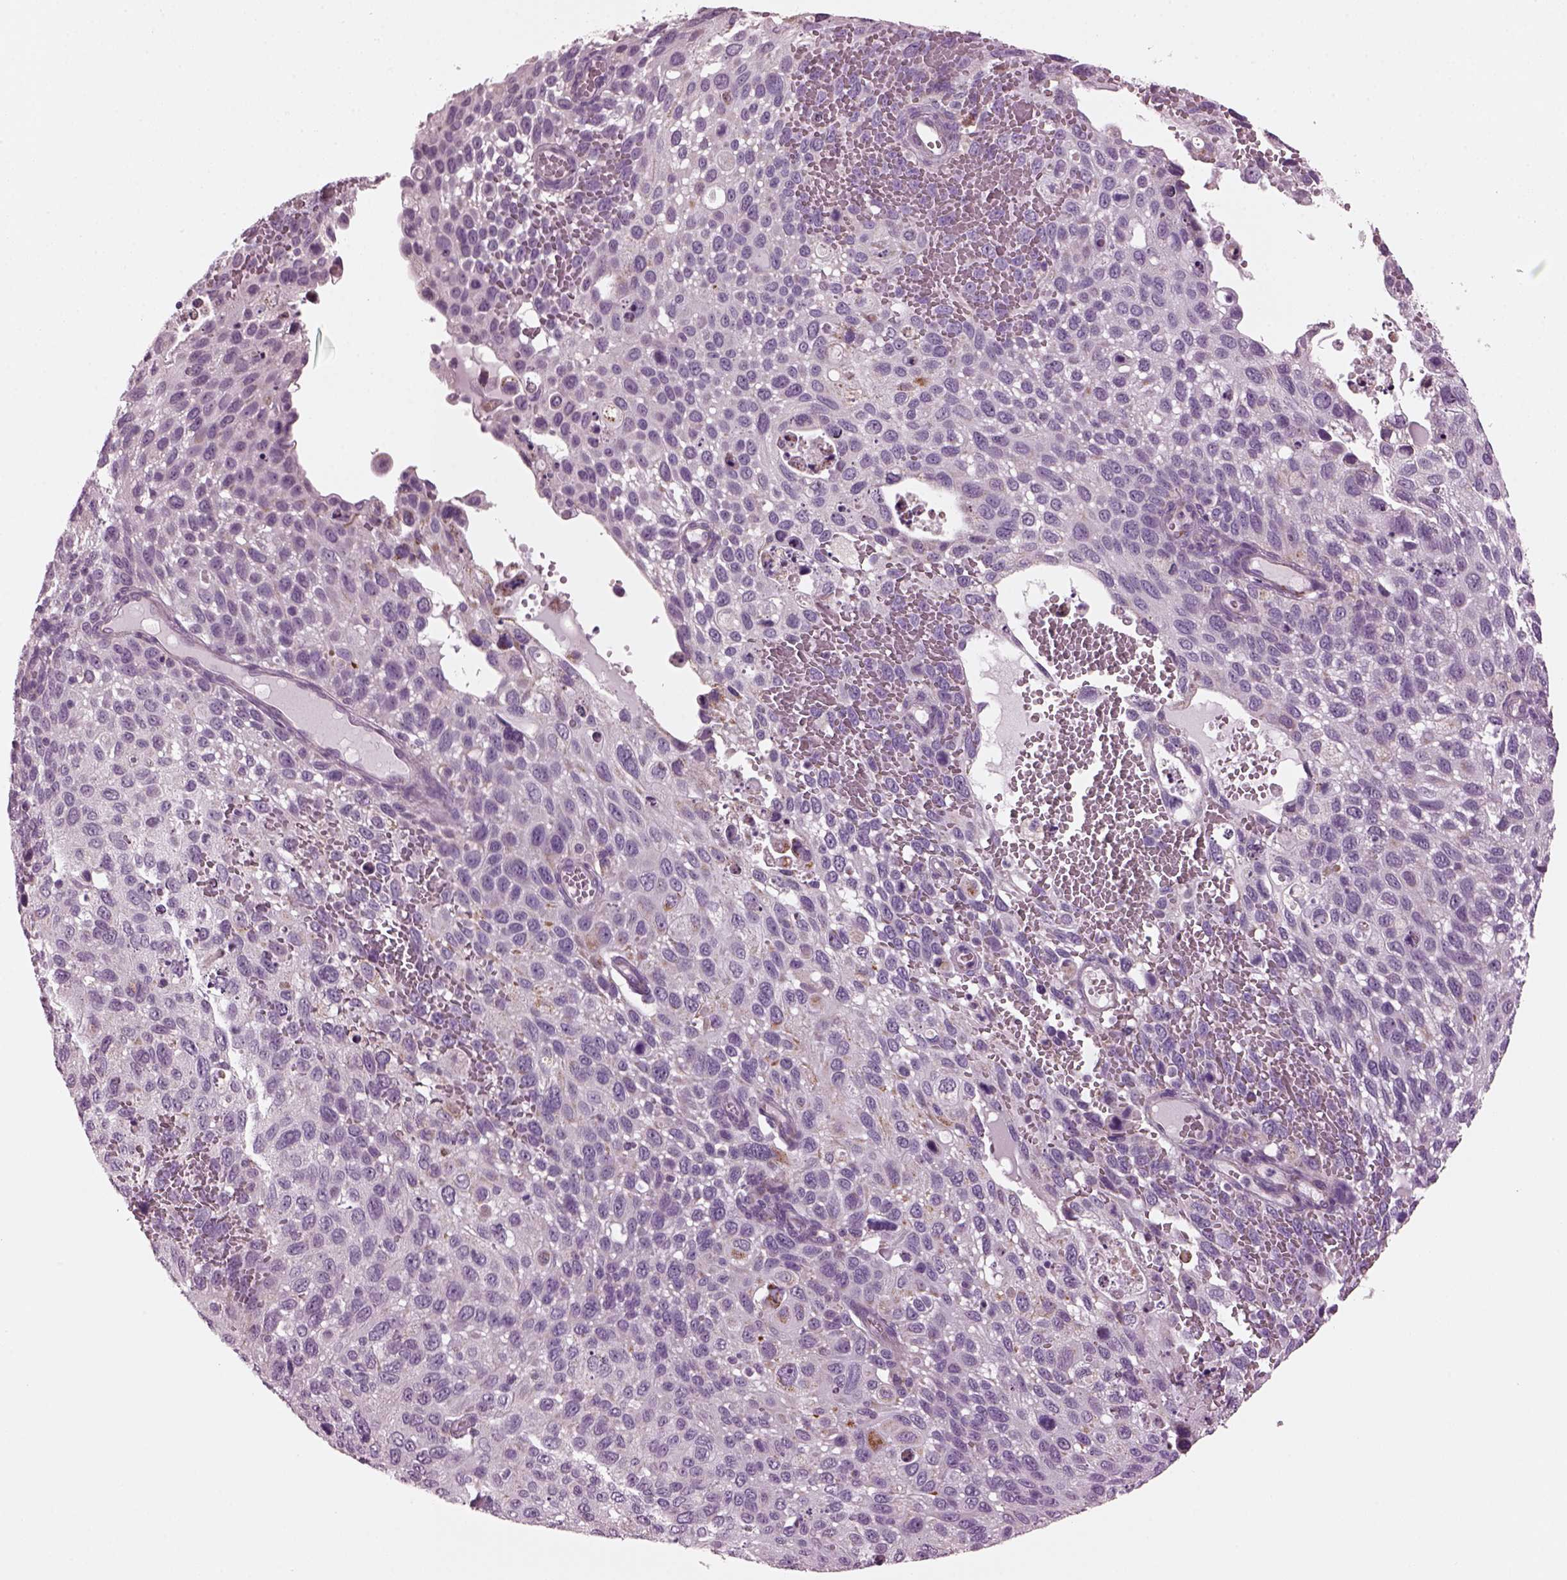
{"staining": {"intensity": "negative", "quantity": "none", "location": "none"}, "tissue": "cervical cancer", "cell_type": "Tumor cells", "image_type": "cancer", "snomed": [{"axis": "morphology", "description": "Squamous cell carcinoma, NOS"}, {"axis": "topography", "description": "Cervix"}], "caption": "This is a image of immunohistochemistry staining of cervical cancer, which shows no positivity in tumor cells. Brightfield microscopy of IHC stained with DAB (3,3'-diaminobenzidine) (brown) and hematoxylin (blue), captured at high magnification.", "gene": "RIMS2", "patient": {"sex": "female", "age": 70}}